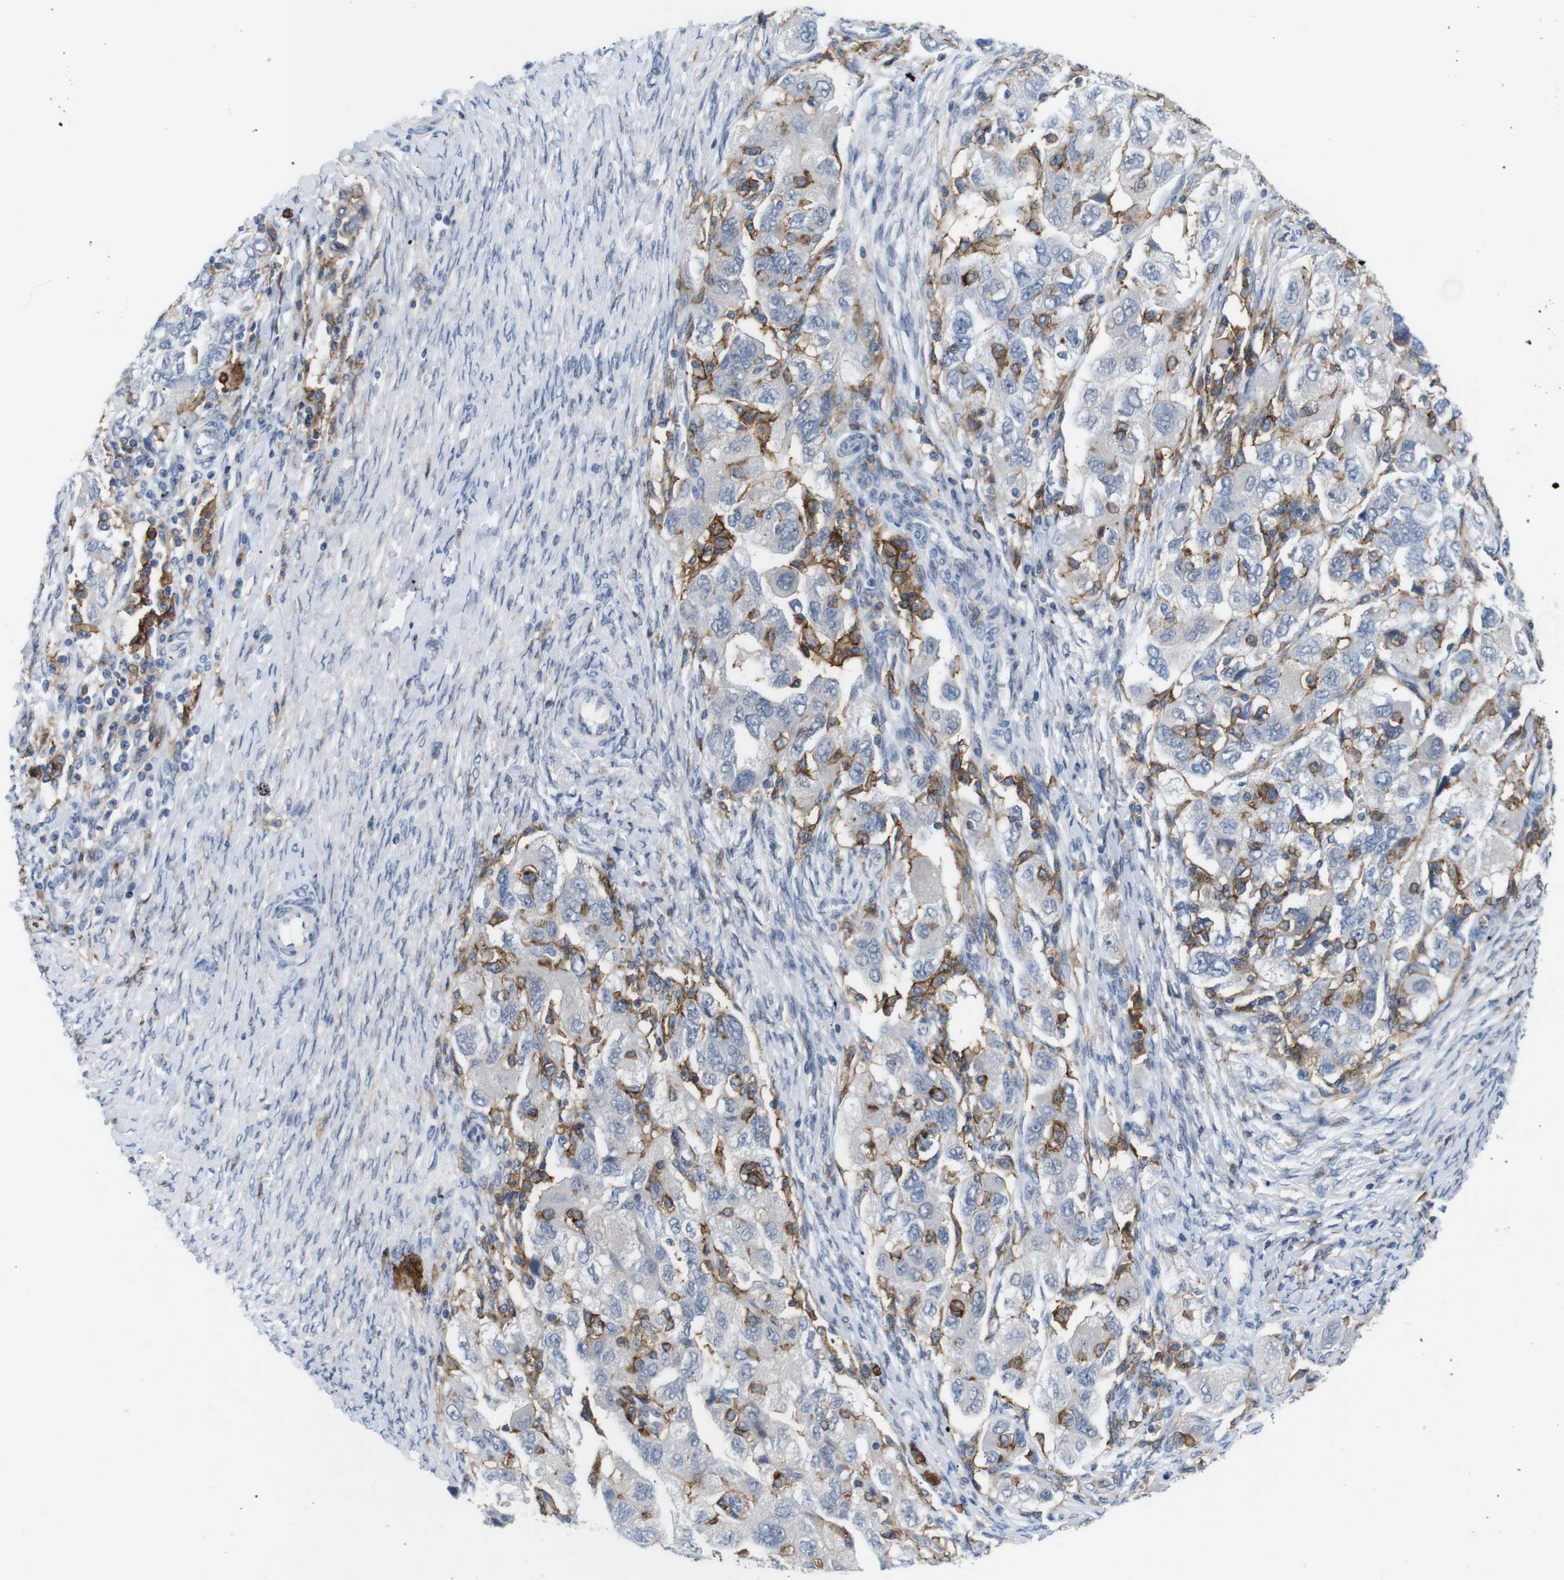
{"staining": {"intensity": "negative", "quantity": "none", "location": "none"}, "tissue": "ovarian cancer", "cell_type": "Tumor cells", "image_type": "cancer", "snomed": [{"axis": "morphology", "description": "Carcinoma, NOS"}, {"axis": "morphology", "description": "Cystadenocarcinoma, serous, NOS"}, {"axis": "topography", "description": "Ovary"}], "caption": "Tumor cells are negative for protein expression in human ovarian cancer (serous cystadenocarcinoma).", "gene": "CD300C", "patient": {"sex": "female", "age": 69}}